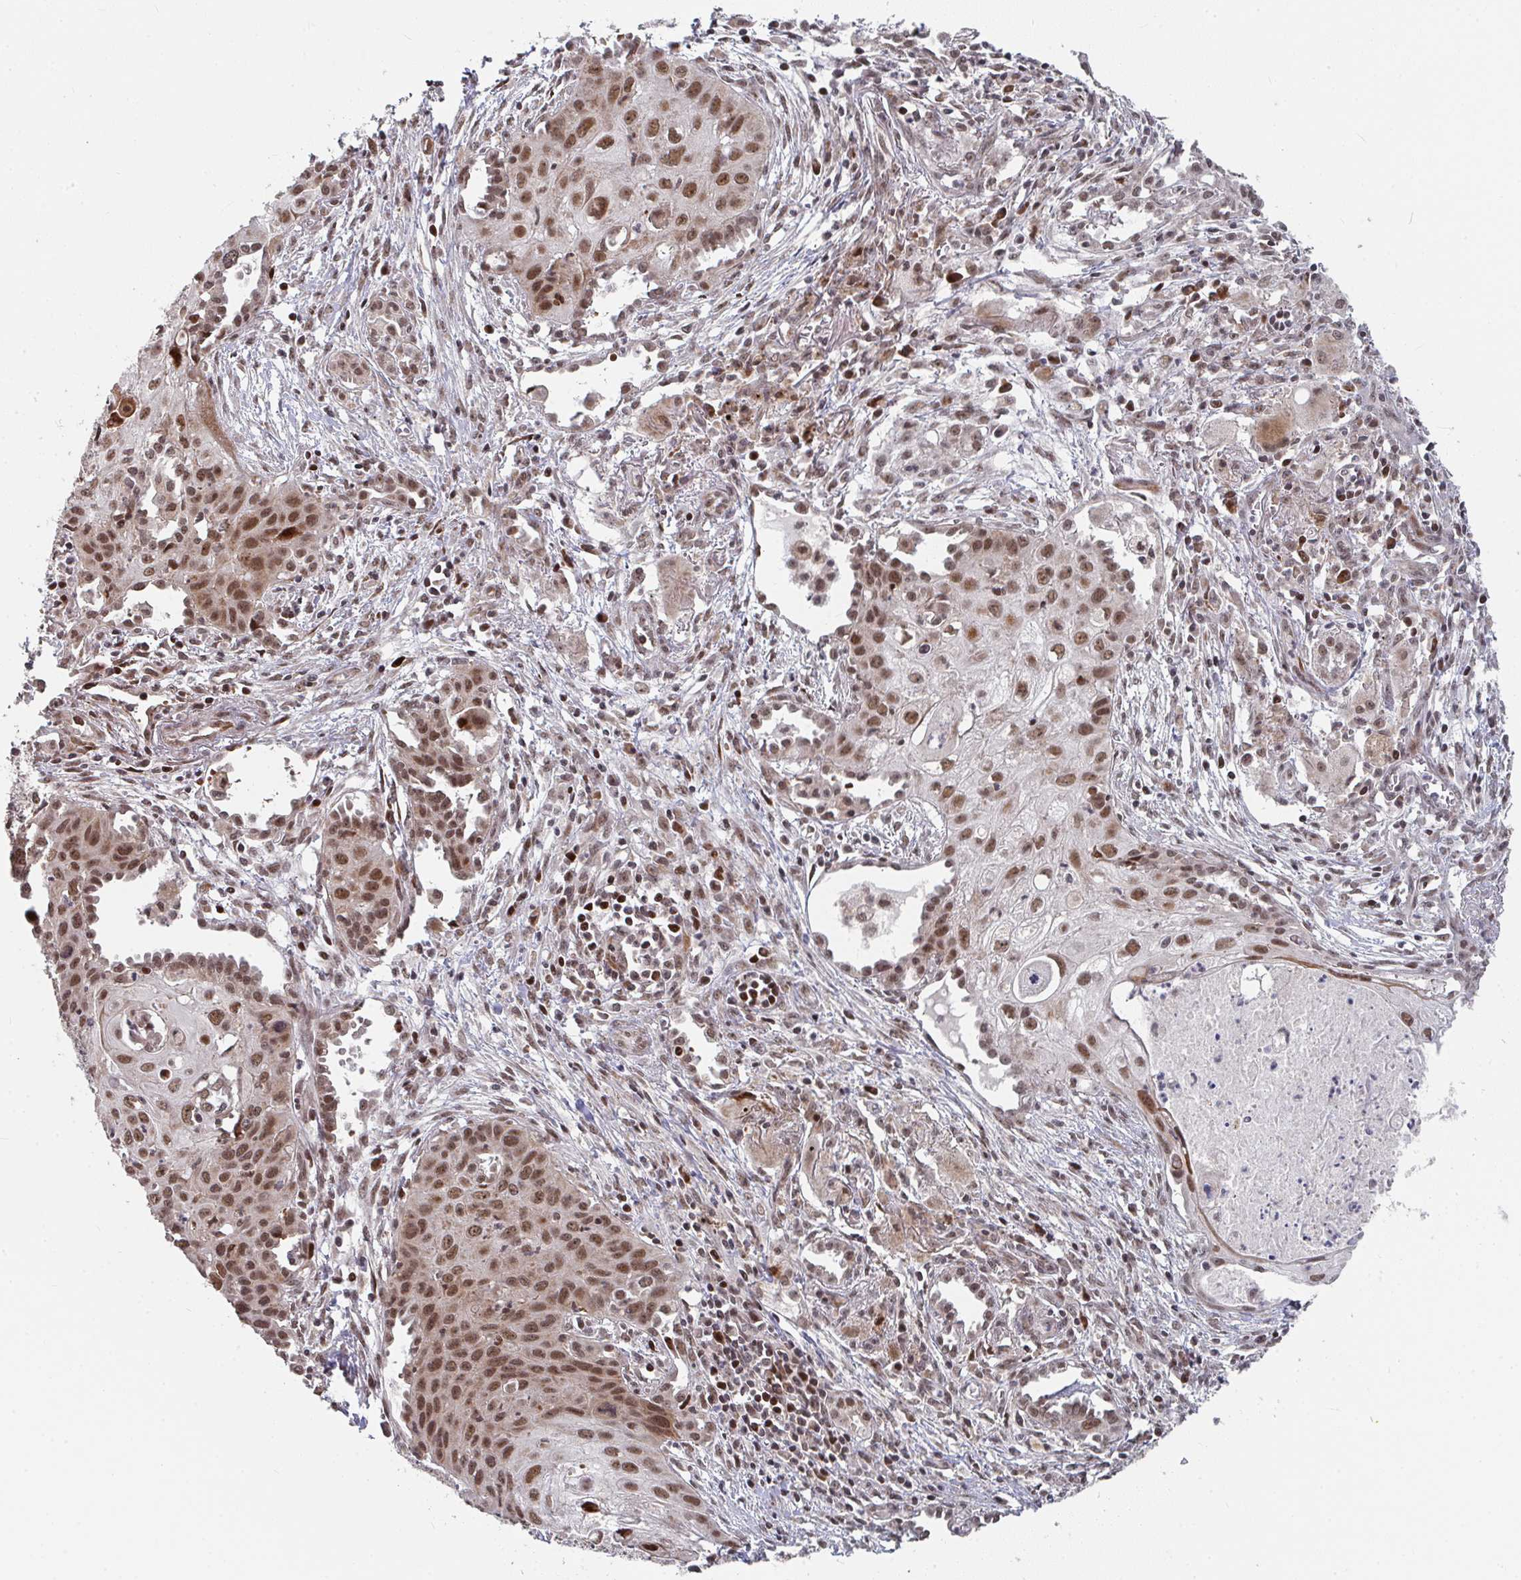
{"staining": {"intensity": "moderate", "quantity": ">75%", "location": "nuclear"}, "tissue": "lung cancer", "cell_type": "Tumor cells", "image_type": "cancer", "snomed": [{"axis": "morphology", "description": "Squamous cell carcinoma, NOS"}, {"axis": "topography", "description": "Lung"}], "caption": "Human lung cancer stained with a protein marker displays moderate staining in tumor cells.", "gene": "RBBP5", "patient": {"sex": "male", "age": 71}}